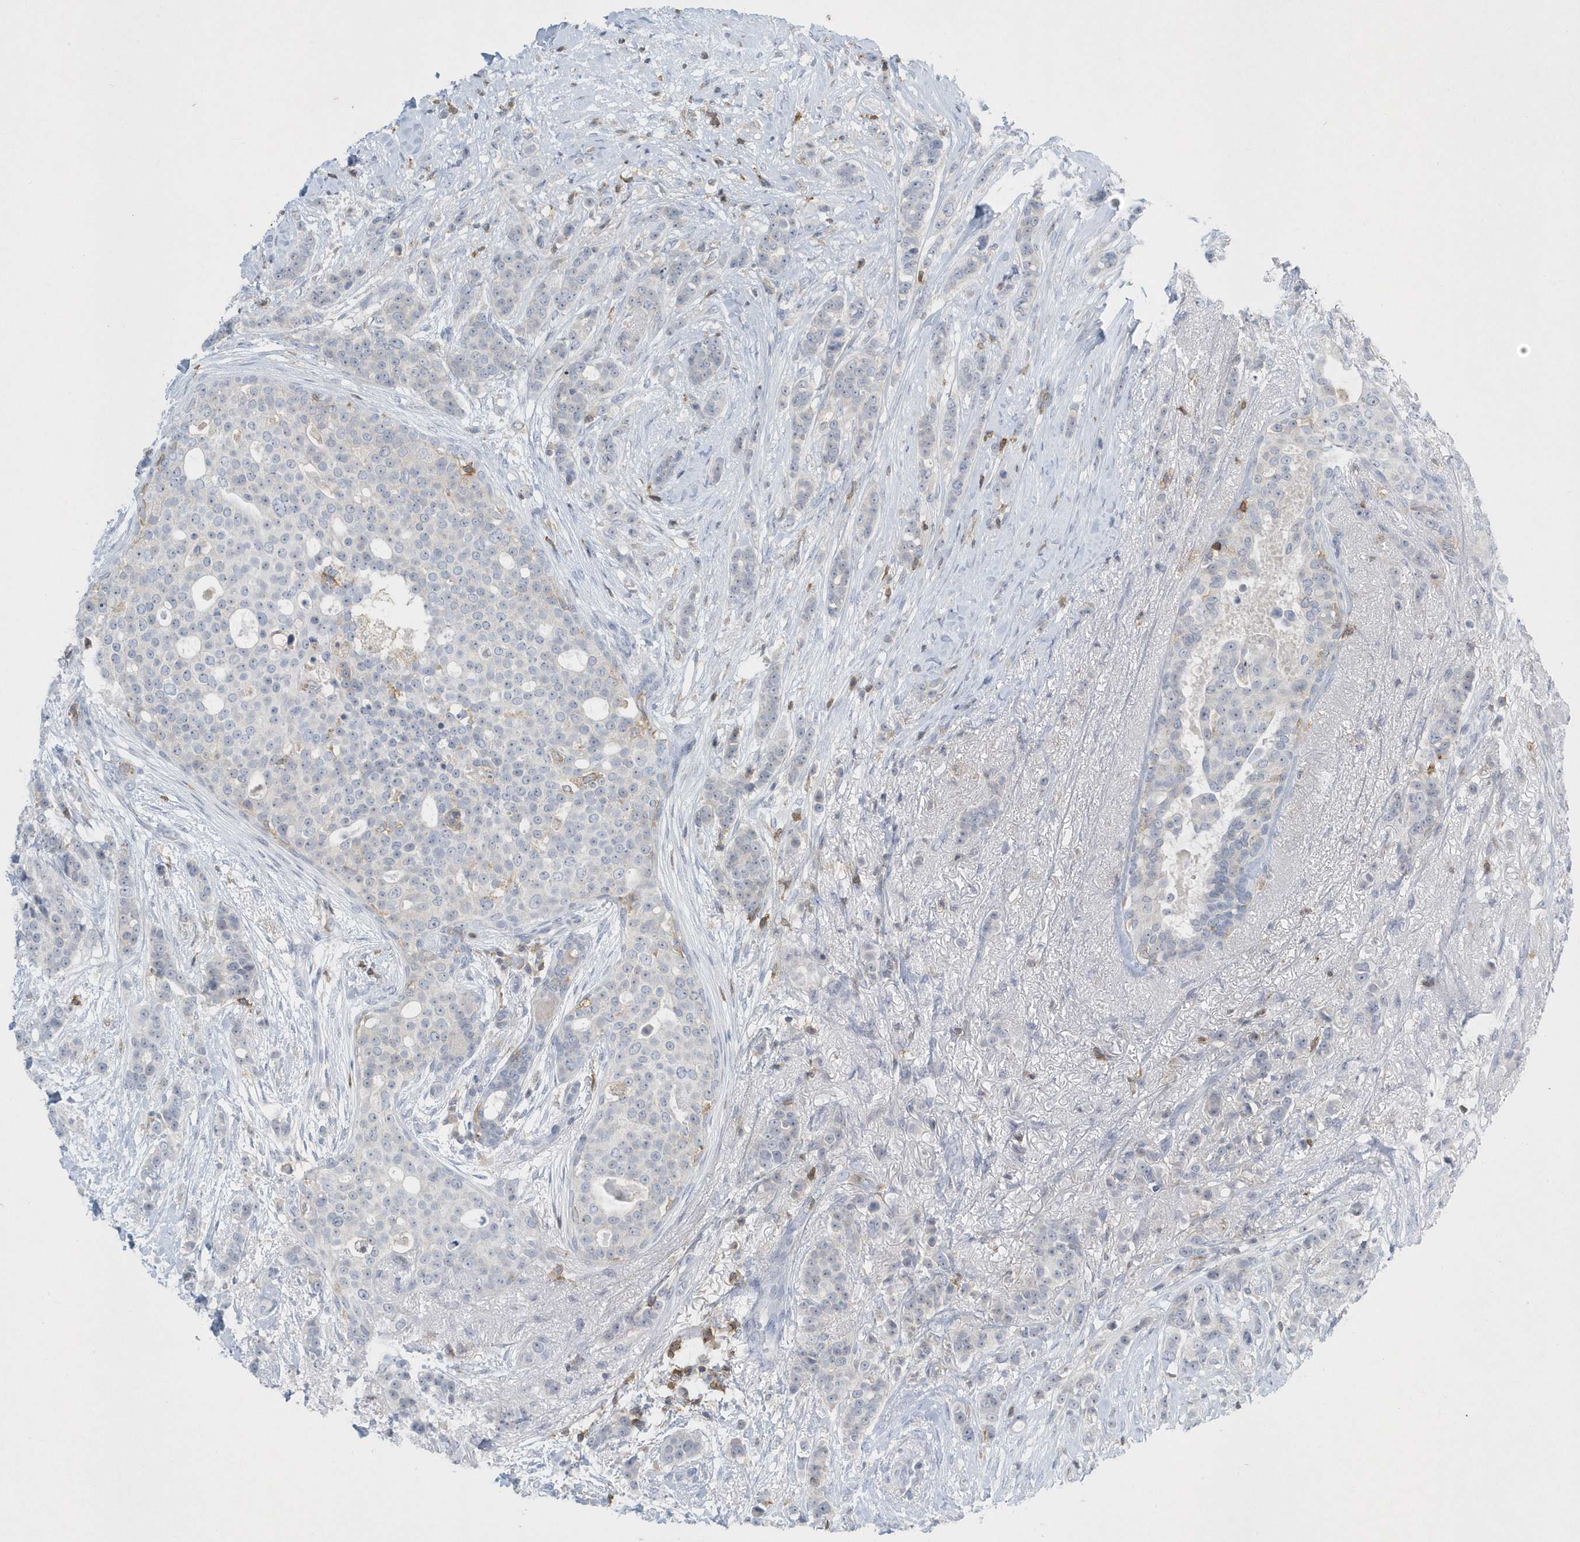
{"staining": {"intensity": "negative", "quantity": "none", "location": "none"}, "tissue": "breast cancer", "cell_type": "Tumor cells", "image_type": "cancer", "snomed": [{"axis": "morphology", "description": "Lobular carcinoma"}, {"axis": "topography", "description": "Breast"}], "caption": "This is an IHC micrograph of human lobular carcinoma (breast). There is no expression in tumor cells.", "gene": "PSD4", "patient": {"sex": "female", "age": 51}}